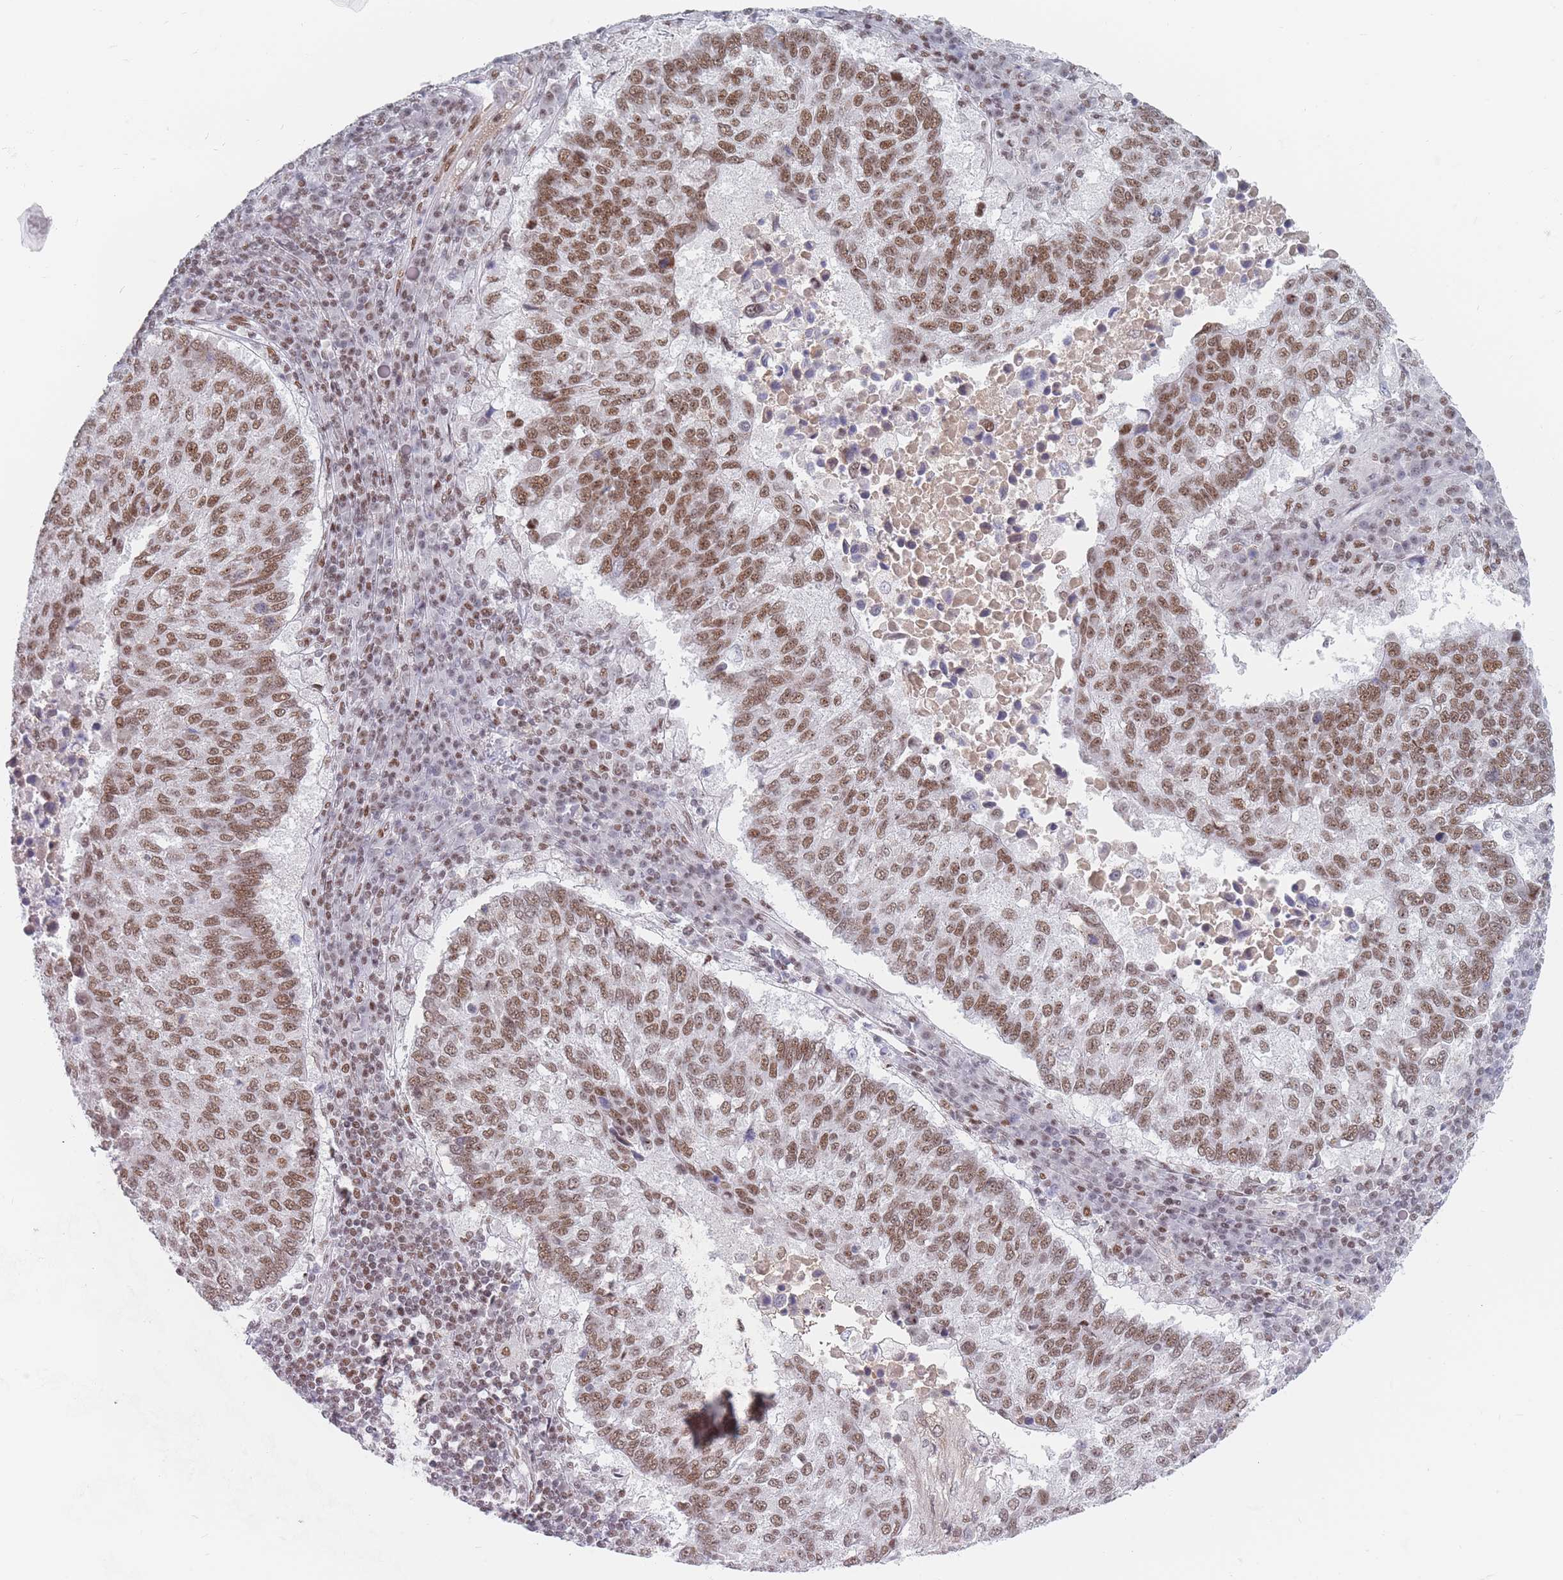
{"staining": {"intensity": "moderate", "quantity": ">75%", "location": "nuclear"}, "tissue": "lung cancer", "cell_type": "Tumor cells", "image_type": "cancer", "snomed": [{"axis": "morphology", "description": "Squamous cell carcinoma, NOS"}, {"axis": "topography", "description": "Lung"}], "caption": "Lung squamous cell carcinoma tissue exhibits moderate nuclear staining in approximately >75% of tumor cells, visualized by immunohistochemistry.", "gene": "SAFB2", "patient": {"sex": "male", "age": 73}}